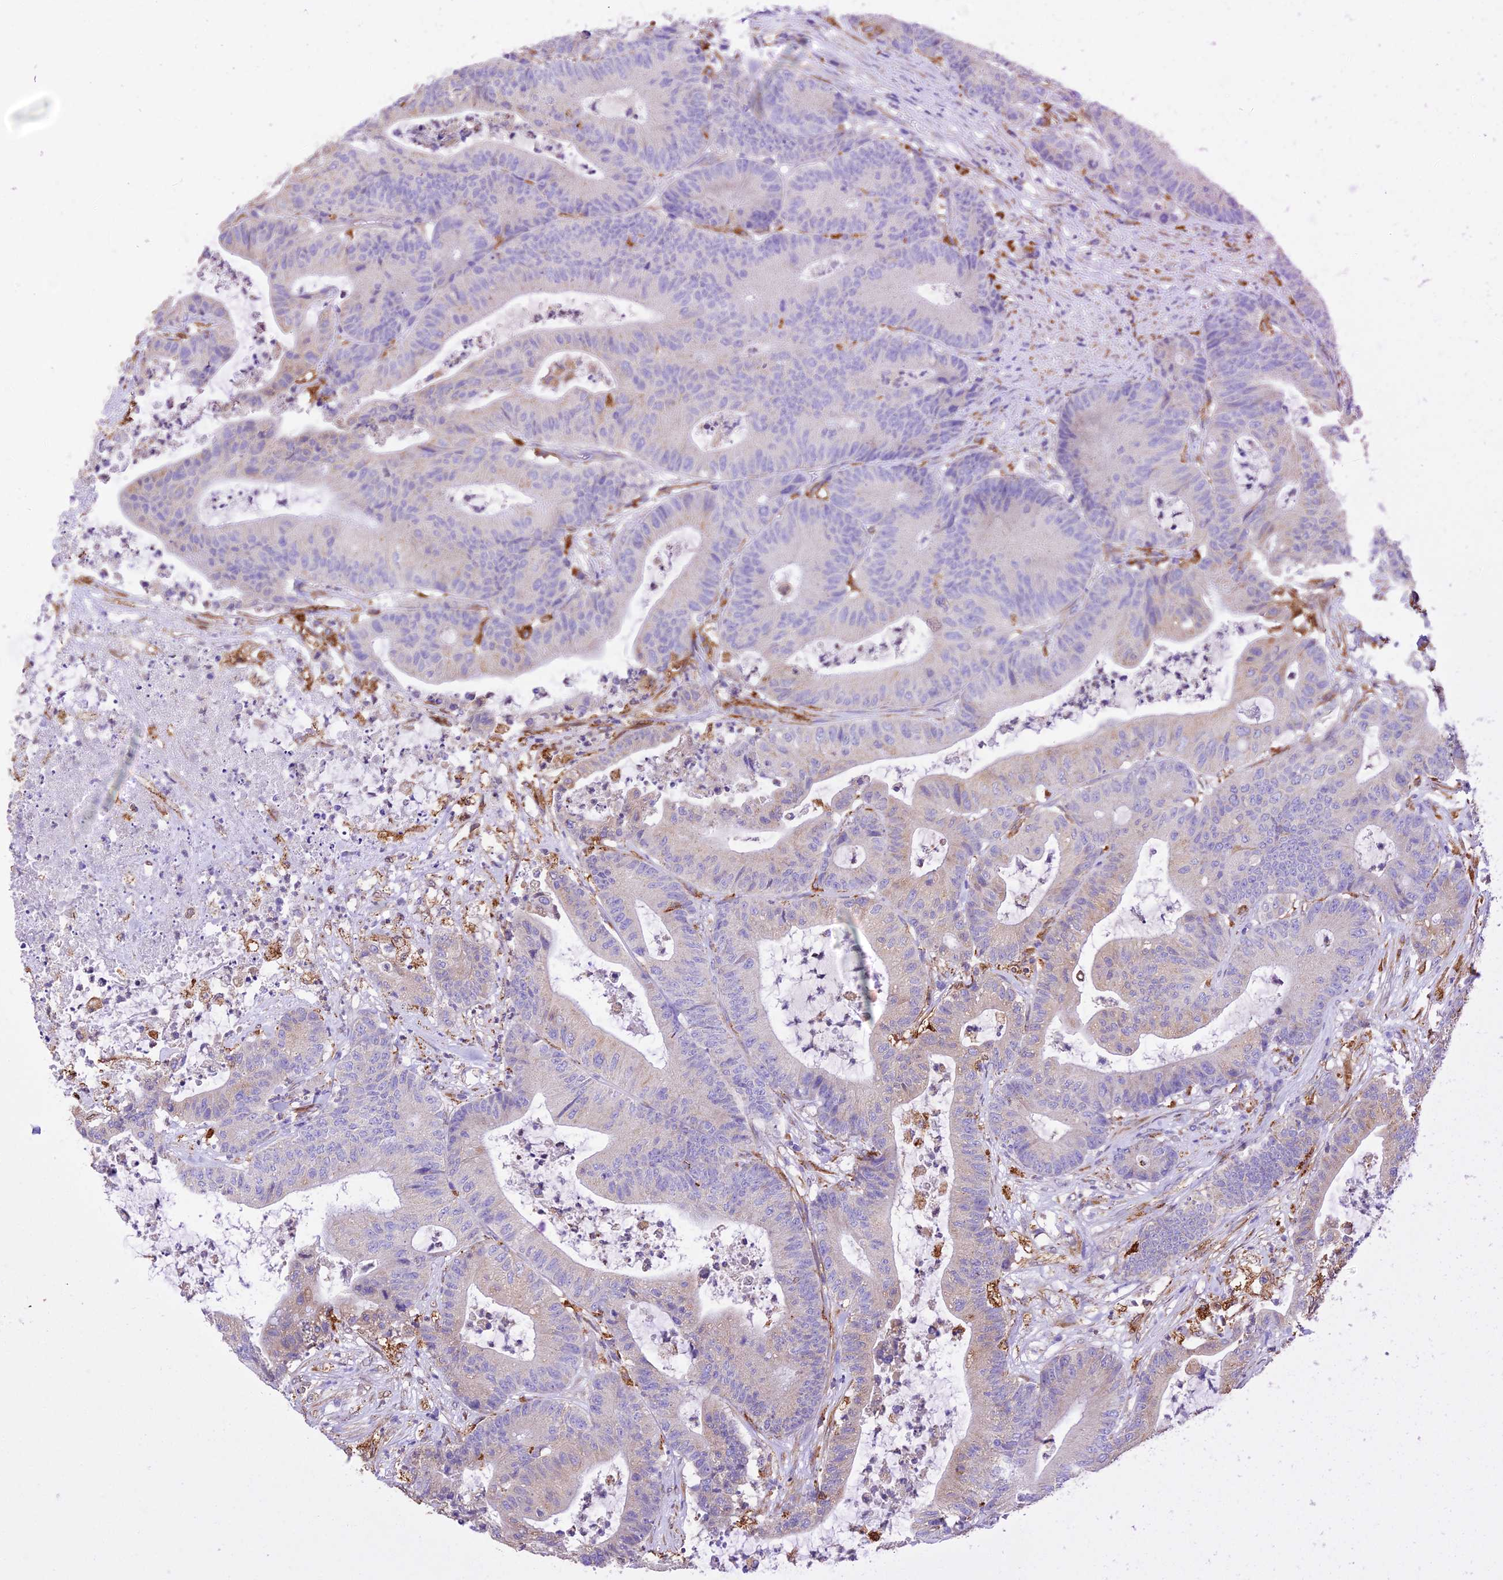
{"staining": {"intensity": "negative", "quantity": "none", "location": "none"}, "tissue": "colorectal cancer", "cell_type": "Tumor cells", "image_type": "cancer", "snomed": [{"axis": "morphology", "description": "Adenocarcinoma, NOS"}, {"axis": "topography", "description": "Colon"}], "caption": "DAB immunohistochemical staining of human colorectal cancer (adenocarcinoma) shows no significant staining in tumor cells. (DAB (3,3'-diaminobenzidine) immunohistochemistry (IHC) with hematoxylin counter stain).", "gene": "VKORC1", "patient": {"sex": "female", "age": 84}}